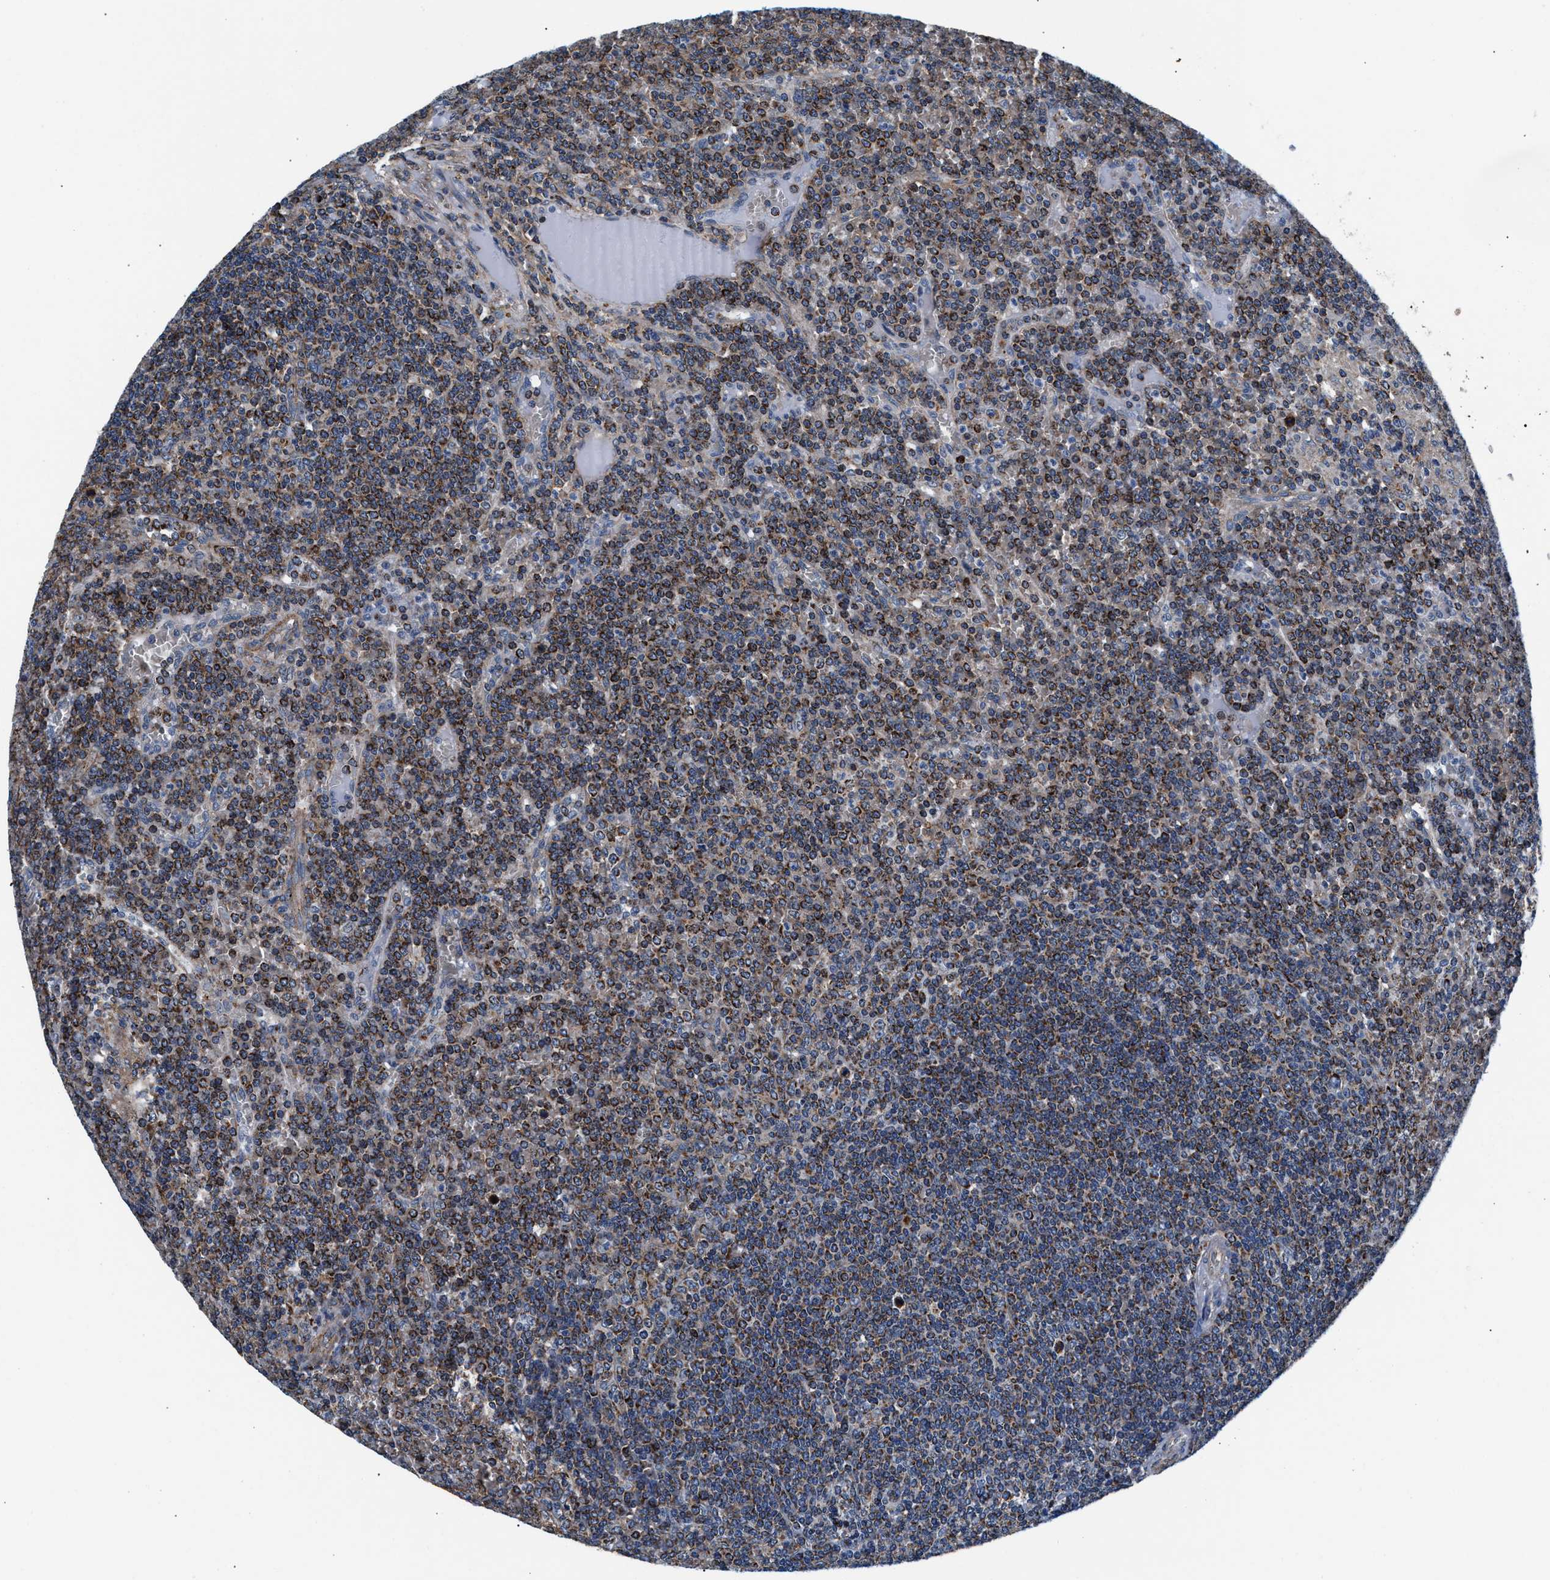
{"staining": {"intensity": "moderate", "quantity": ">75%", "location": "cytoplasmic/membranous"}, "tissue": "lymphoma", "cell_type": "Tumor cells", "image_type": "cancer", "snomed": [{"axis": "morphology", "description": "Malignant lymphoma, non-Hodgkin's type, Low grade"}, {"axis": "topography", "description": "Spleen"}], "caption": "The histopathology image shows staining of low-grade malignant lymphoma, non-Hodgkin's type, revealing moderate cytoplasmic/membranous protein expression (brown color) within tumor cells. (brown staining indicates protein expression, while blue staining denotes nuclei).", "gene": "NKTR", "patient": {"sex": "female", "age": 19}}